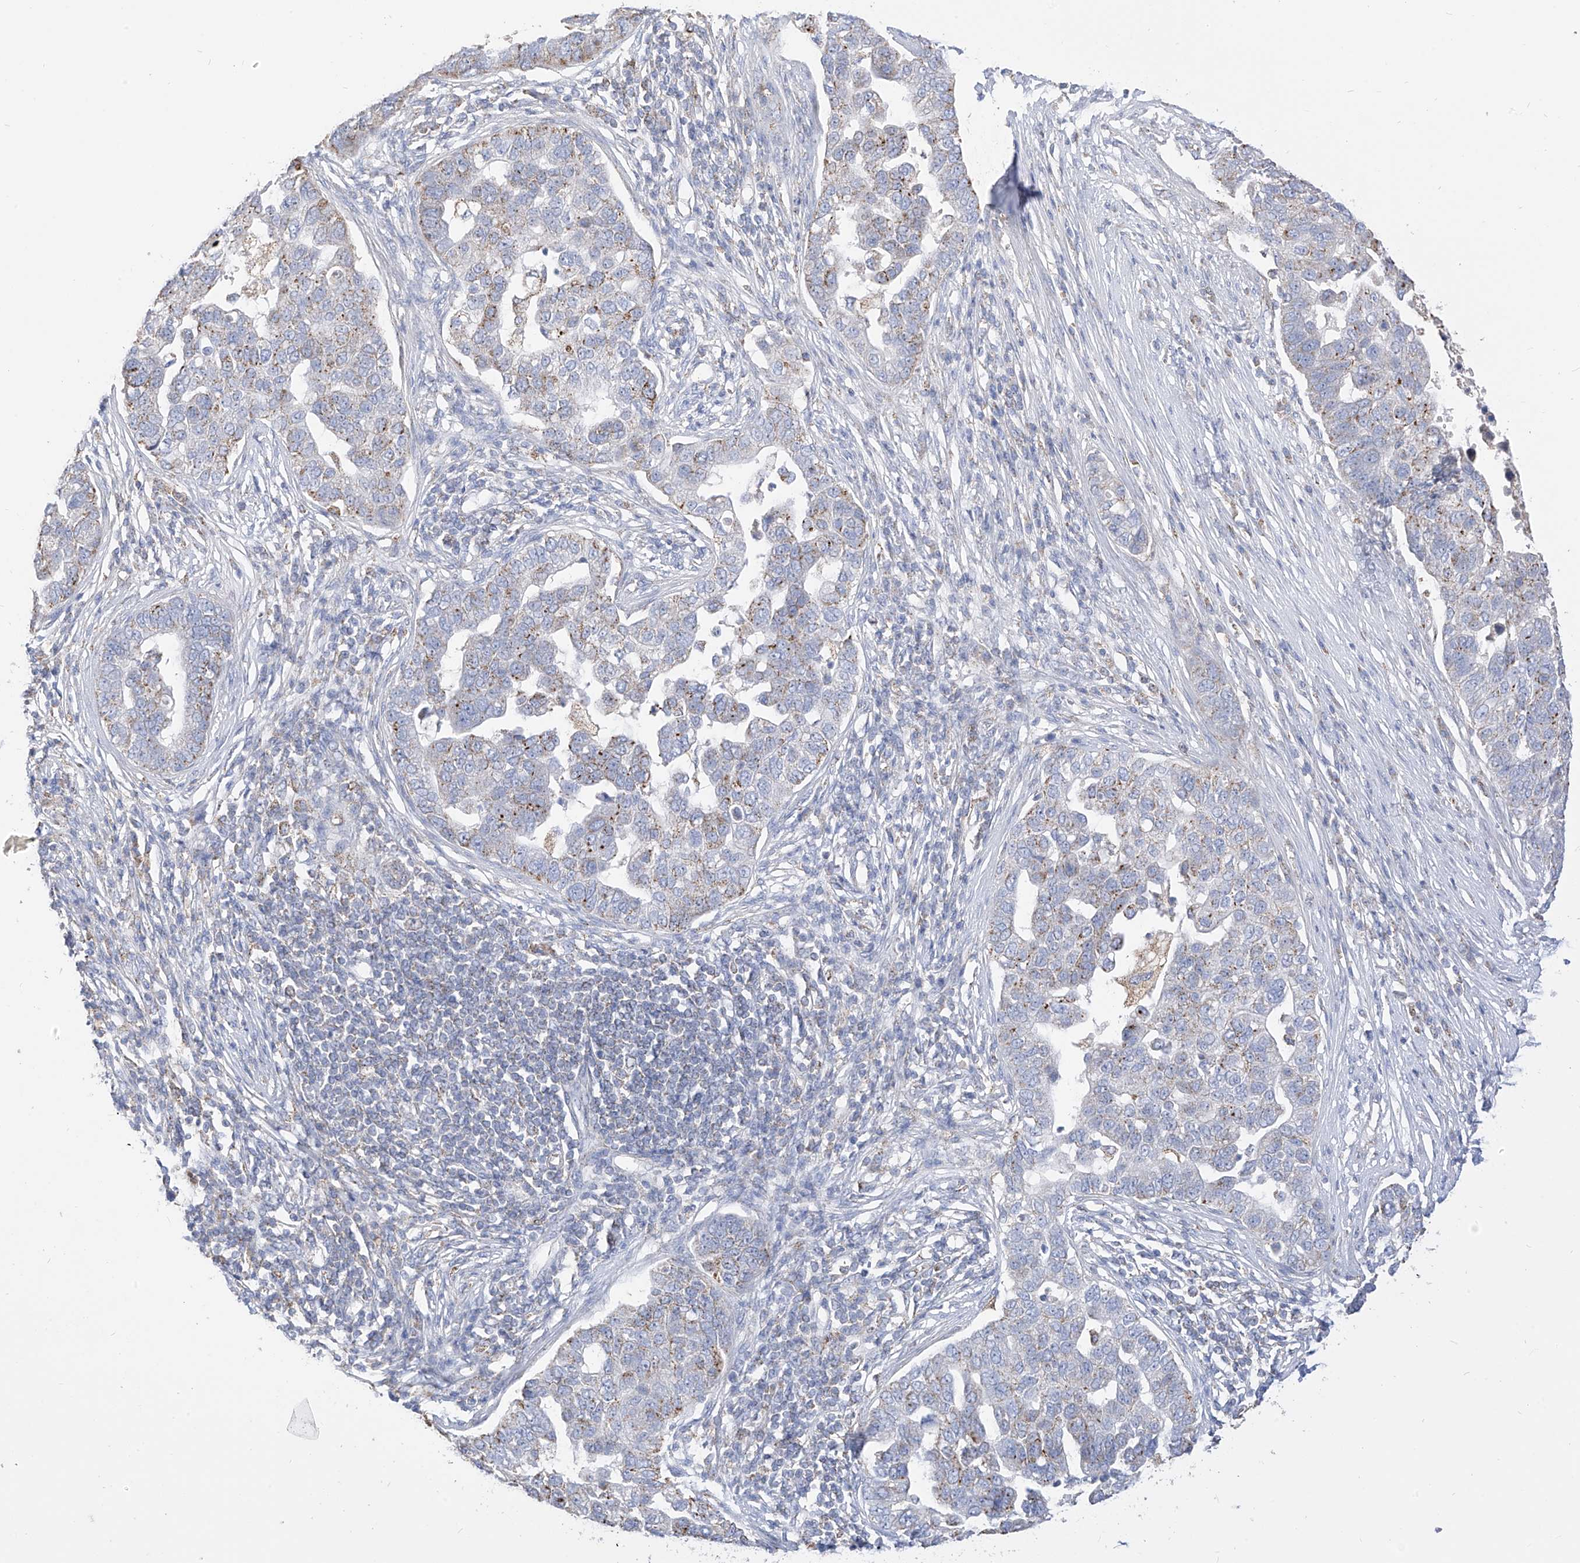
{"staining": {"intensity": "moderate", "quantity": "25%-75%", "location": "cytoplasmic/membranous"}, "tissue": "pancreatic cancer", "cell_type": "Tumor cells", "image_type": "cancer", "snomed": [{"axis": "morphology", "description": "Adenocarcinoma, NOS"}, {"axis": "topography", "description": "Pancreas"}], "caption": "Protein staining of pancreatic cancer (adenocarcinoma) tissue demonstrates moderate cytoplasmic/membranous expression in about 25%-75% of tumor cells.", "gene": "RASA2", "patient": {"sex": "female", "age": 61}}